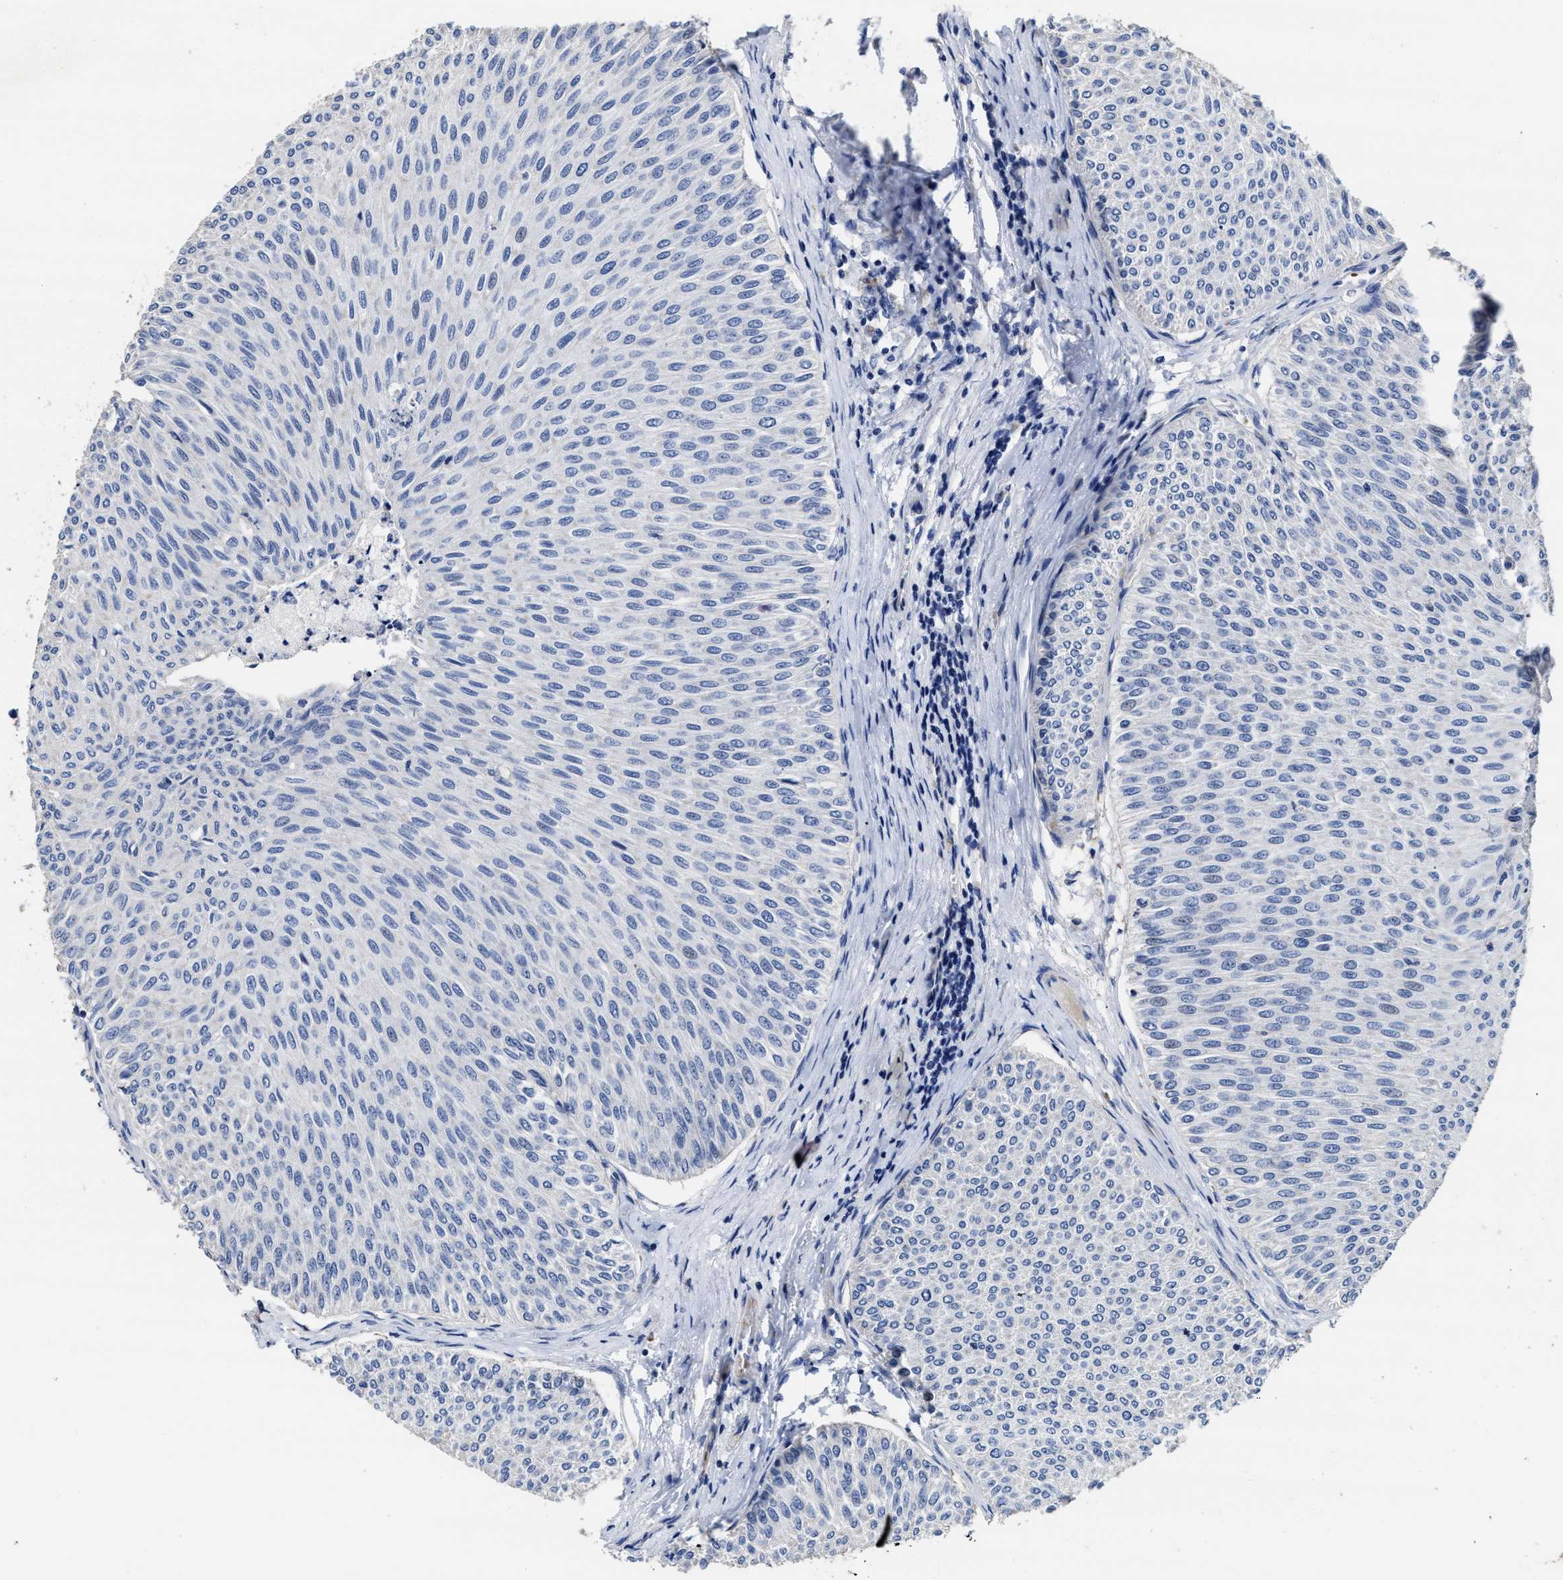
{"staining": {"intensity": "negative", "quantity": "none", "location": "none"}, "tissue": "urothelial cancer", "cell_type": "Tumor cells", "image_type": "cancer", "snomed": [{"axis": "morphology", "description": "Urothelial carcinoma, Low grade"}, {"axis": "topography", "description": "Urinary bladder"}], "caption": "Protein analysis of urothelial carcinoma (low-grade) shows no significant expression in tumor cells. The staining was performed using DAB to visualize the protein expression in brown, while the nuclei were stained in blue with hematoxylin (Magnification: 20x).", "gene": "ZFAT", "patient": {"sex": "male", "age": 78}}